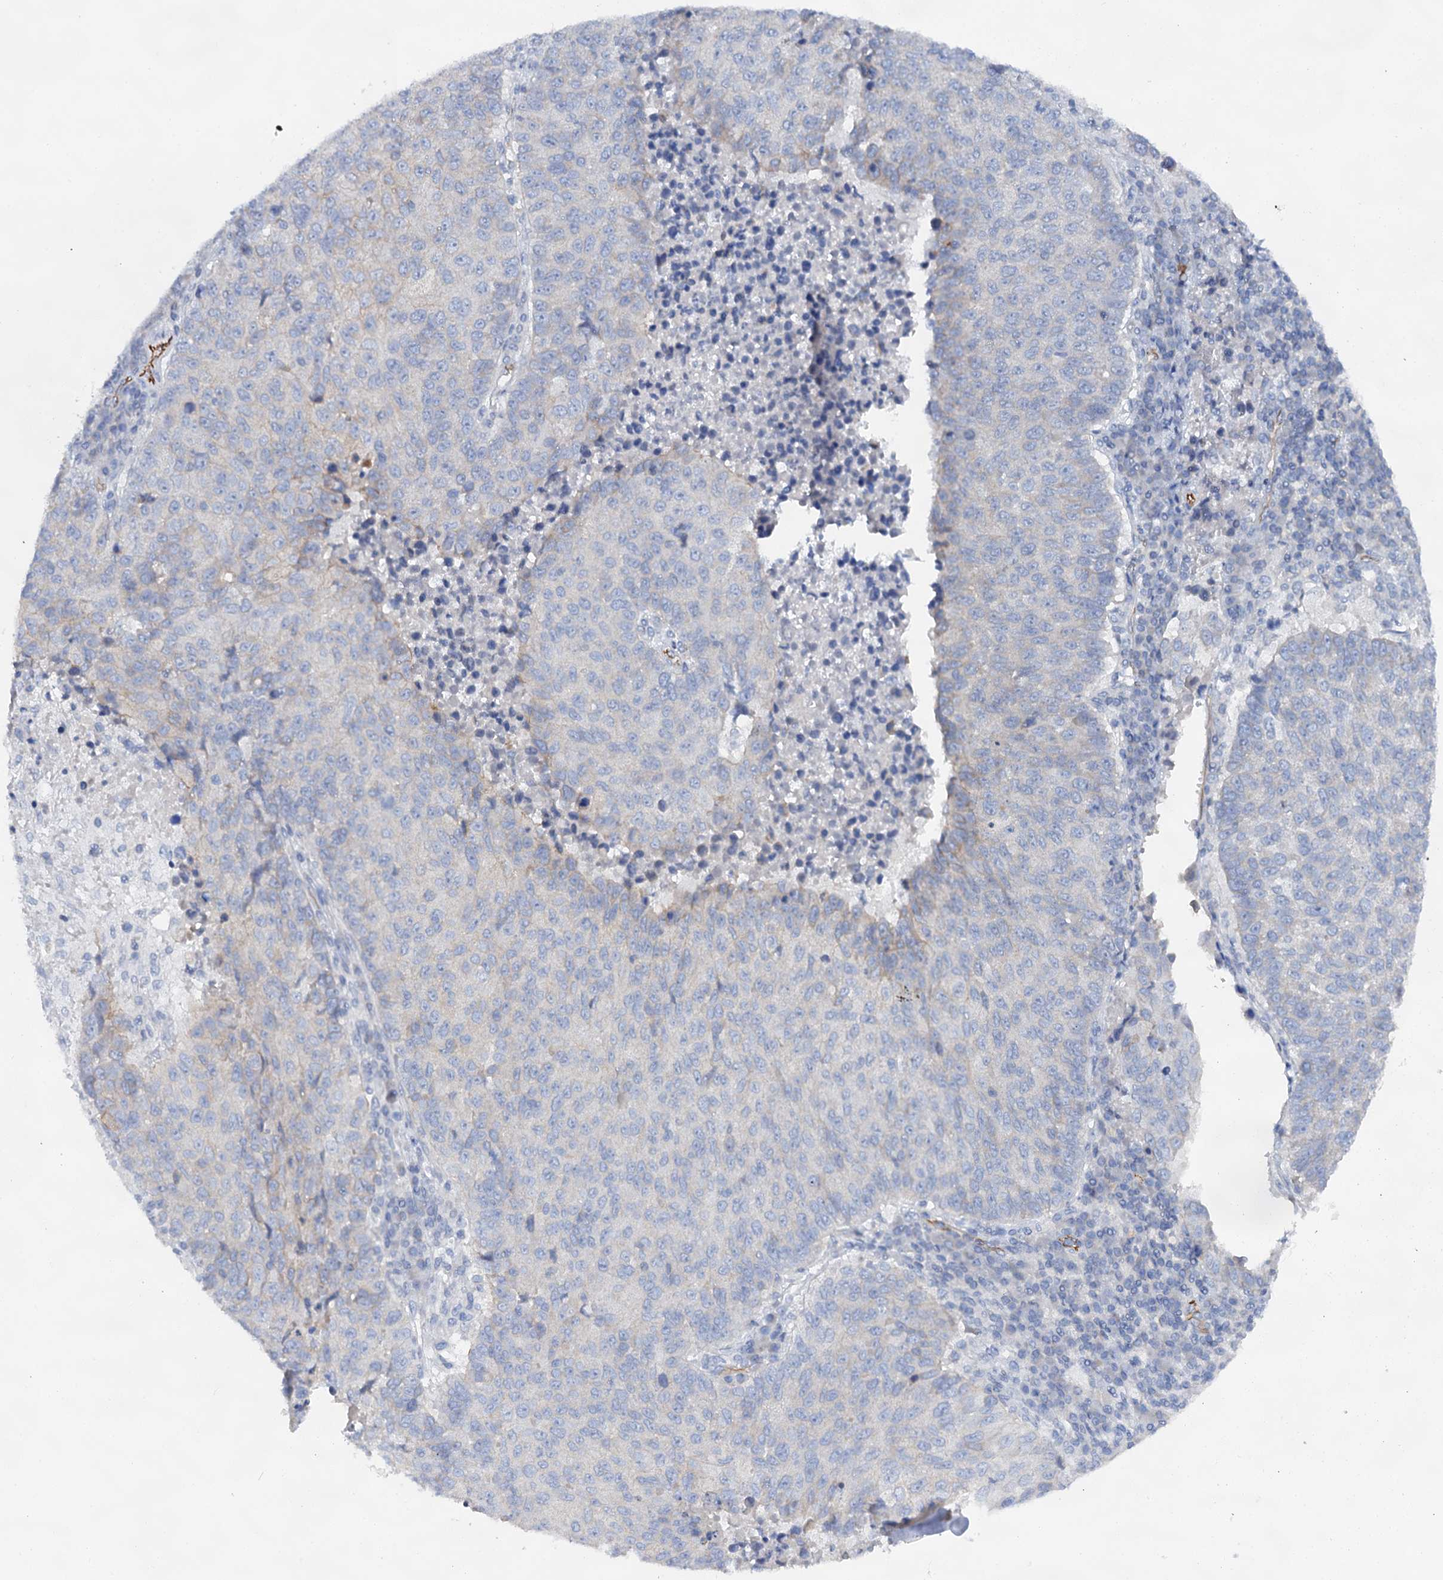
{"staining": {"intensity": "negative", "quantity": "none", "location": "none"}, "tissue": "lung cancer", "cell_type": "Tumor cells", "image_type": "cancer", "snomed": [{"axis": "morphology", "description": "Squamous cell carcinoma, NOS"}, {"axis": "topography", "description": "Lung"}], "caption": "A photomicrograph of lung cancer (squamous cell carcinoma) stained for a protein shows no brown staining in tumor cells.", "gene": "ABLIM1", "patient": {"sex": "male", "age": 73}}